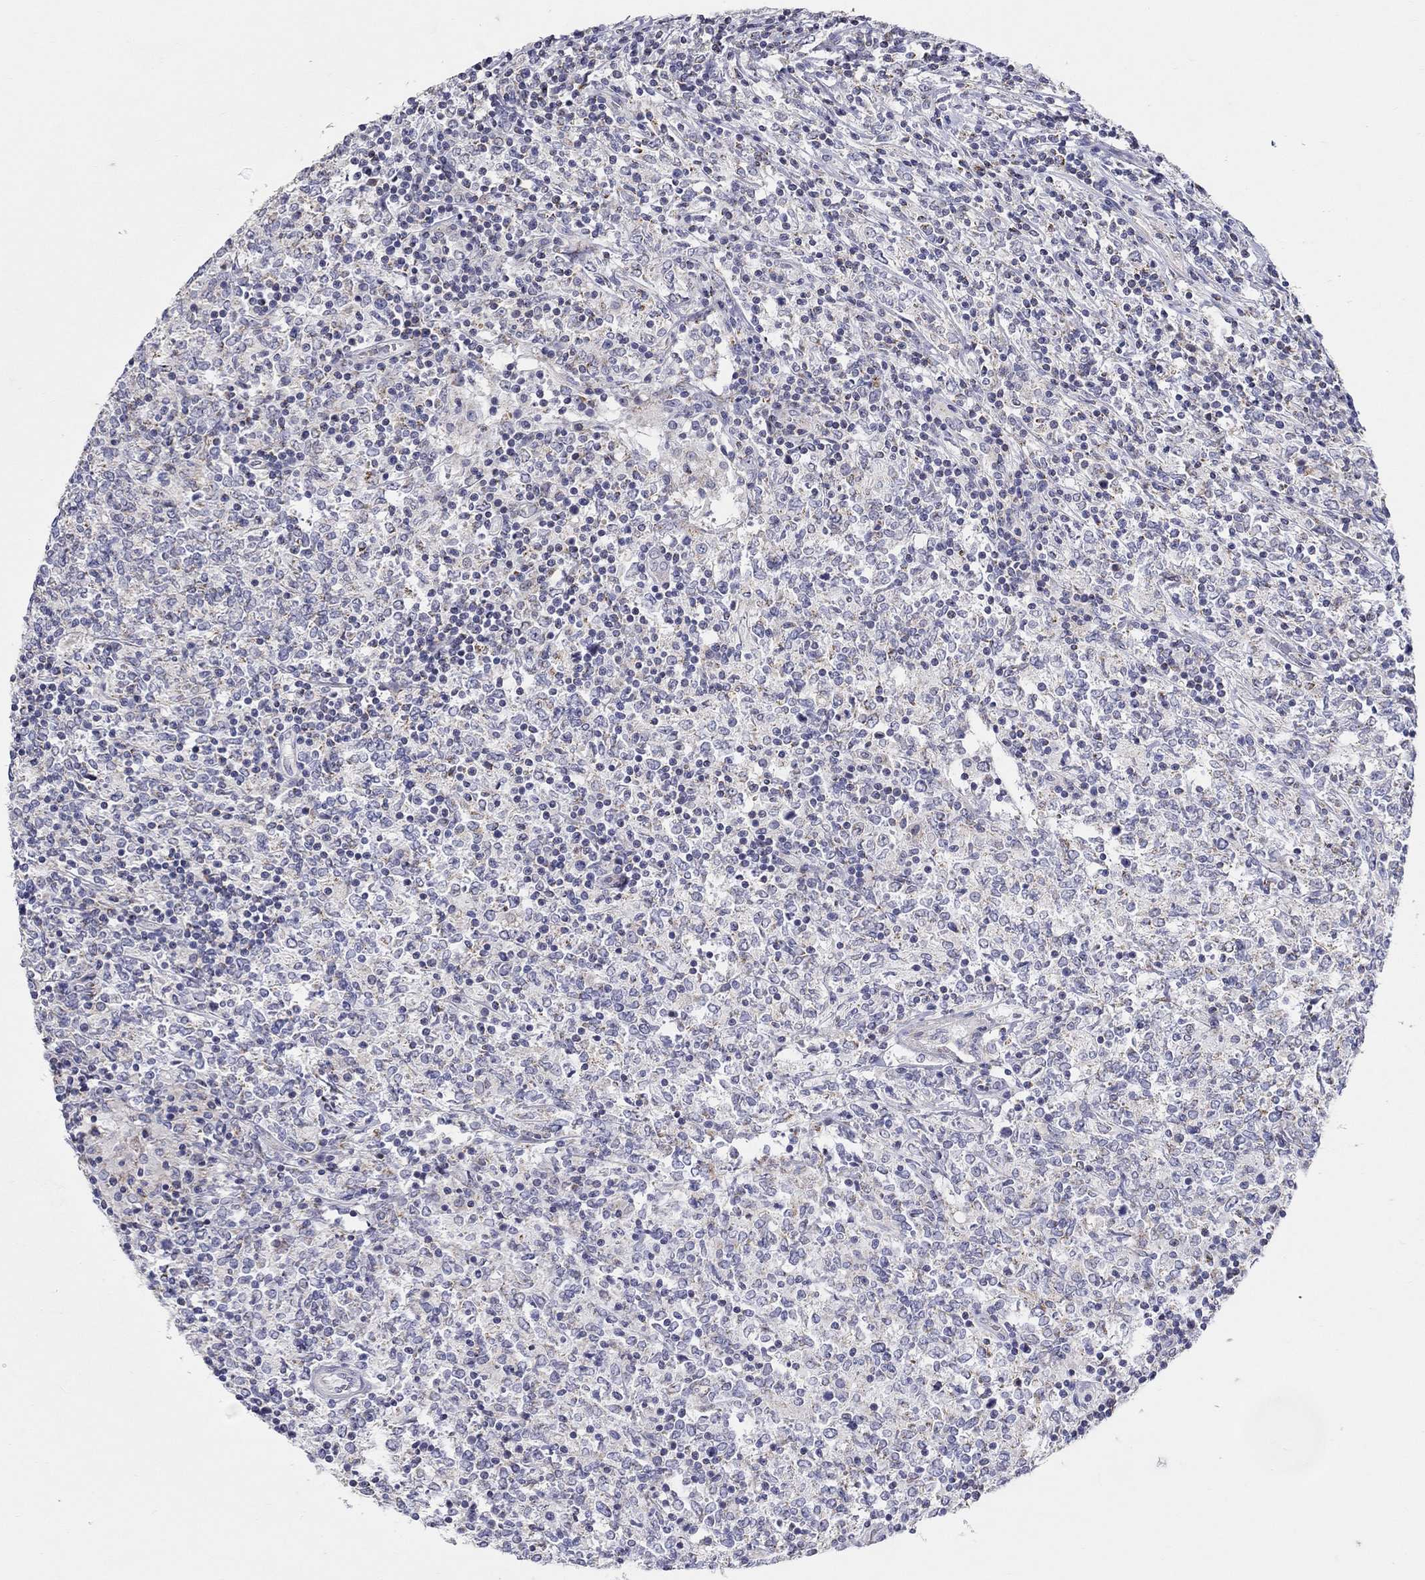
{"staining": {"intensity": "negative", "quantity": "none", "location": "none"}, "tissue": "lymphoma", "cell_type": "Tumor cells", "image_type": "cancer", "snomed": [{"axis": "morphology", "description": "Malignant lymphoma, non-Hodgkin's type, High grade"}, {"axis": "topography", "description": "Lymph node"}], "caption": "Tumor cells are negative for protein expression in human lymphoma.", "gene": "HMX2", "patient": {"sex": "female", "age": 84}}